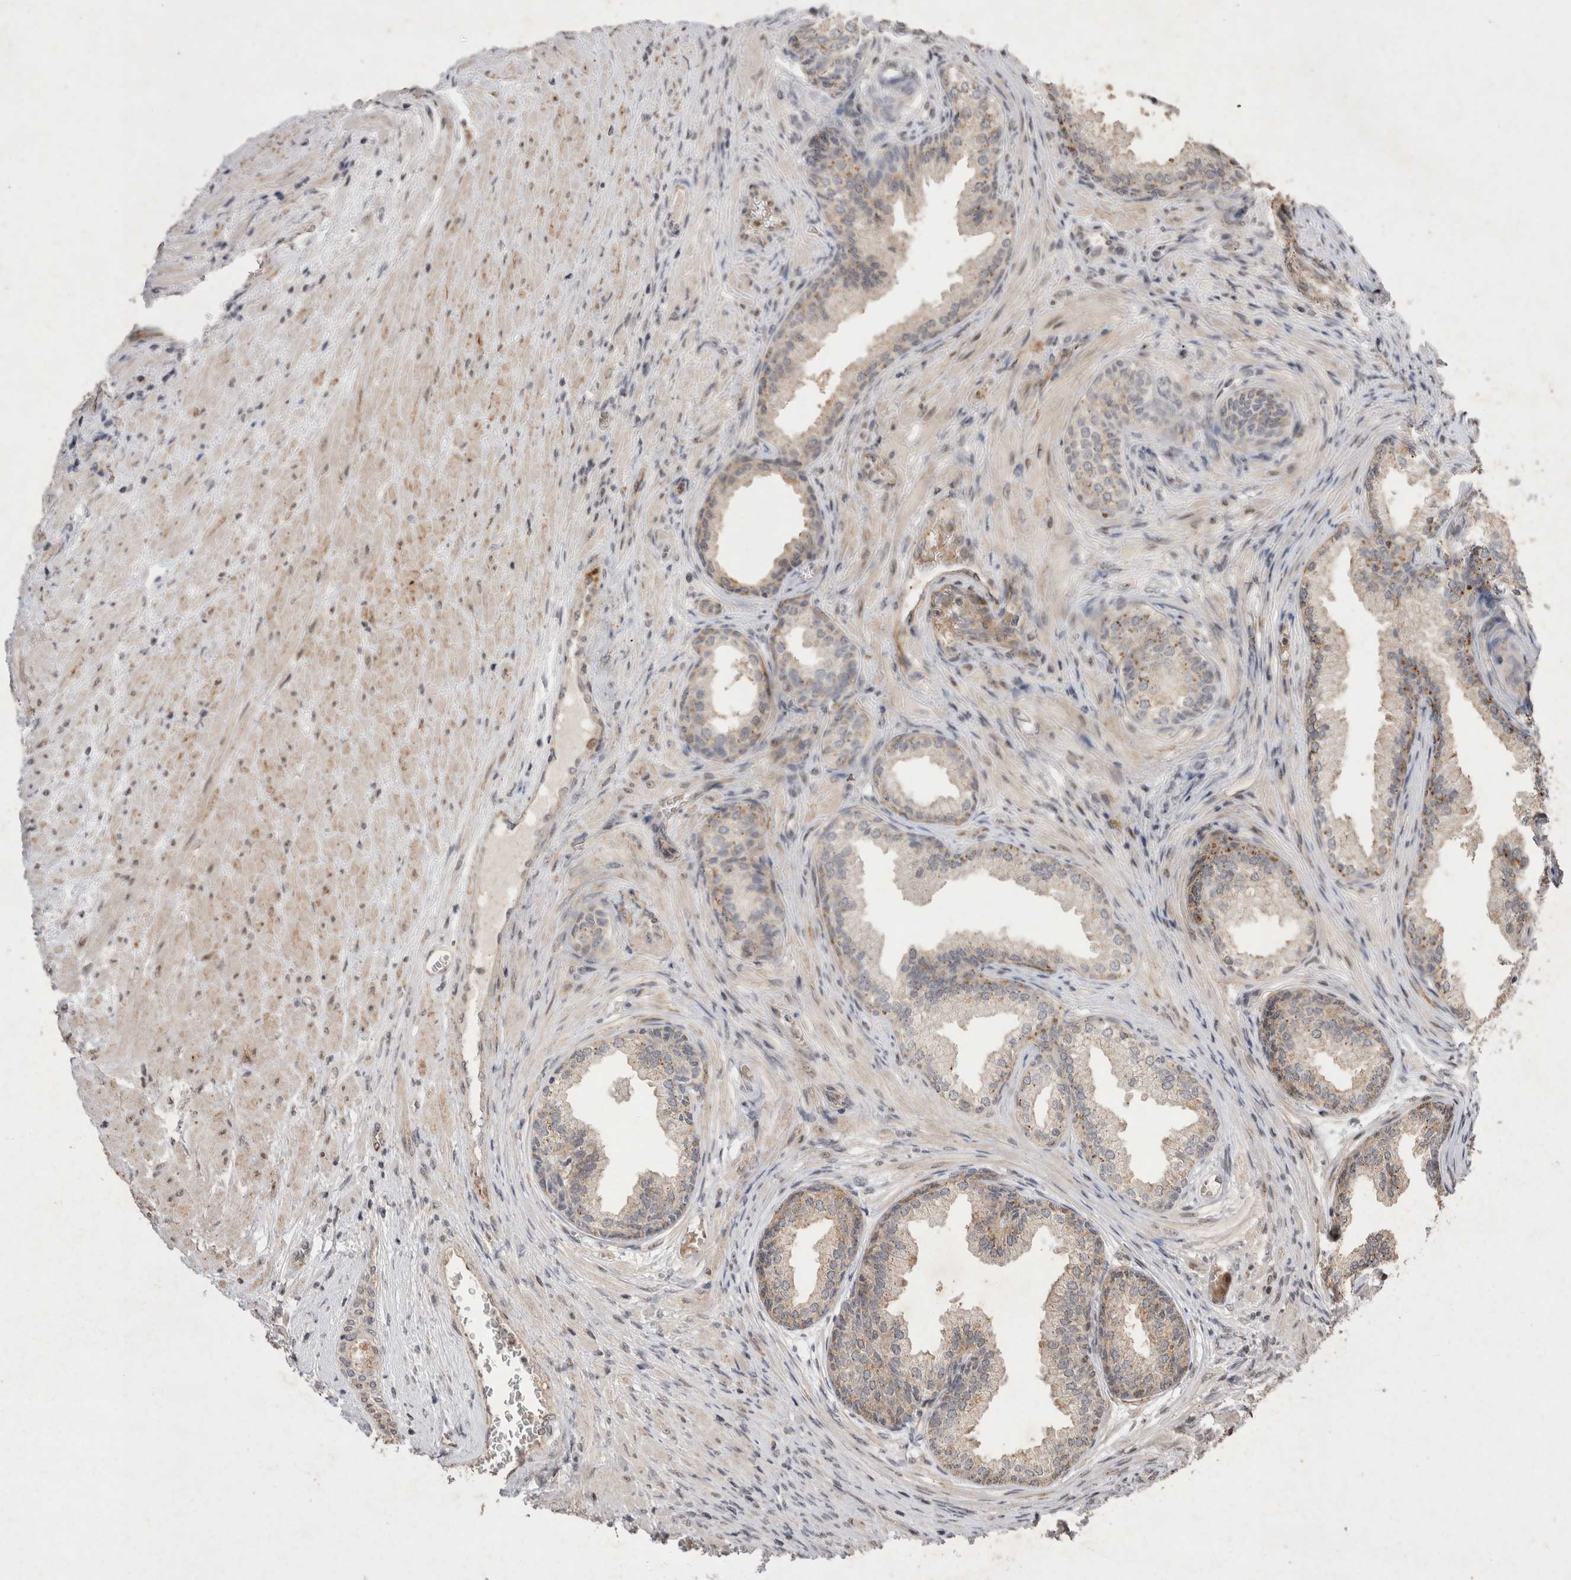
{"staining": {"intensity": "moderate", "quantity": "<25%", "location": "cytoplasmic/membranous"}, "tissue": "prostate", "cell_type": "Glandular cells", "image_type": "normal", "snomed": [{"axis": "morphology", "description": "Normal tissue, NOS"}, {"axis": "topography", "description": "Prostate"}], "caption": "Immunohistochemistry (IHC) of benign prostate reveals low levels of moderate cytoplasmic/membranous expression in approximately <25% of glandular cells.", "gene": "STK11", "patient": {"sex": "male", "age": 76}}